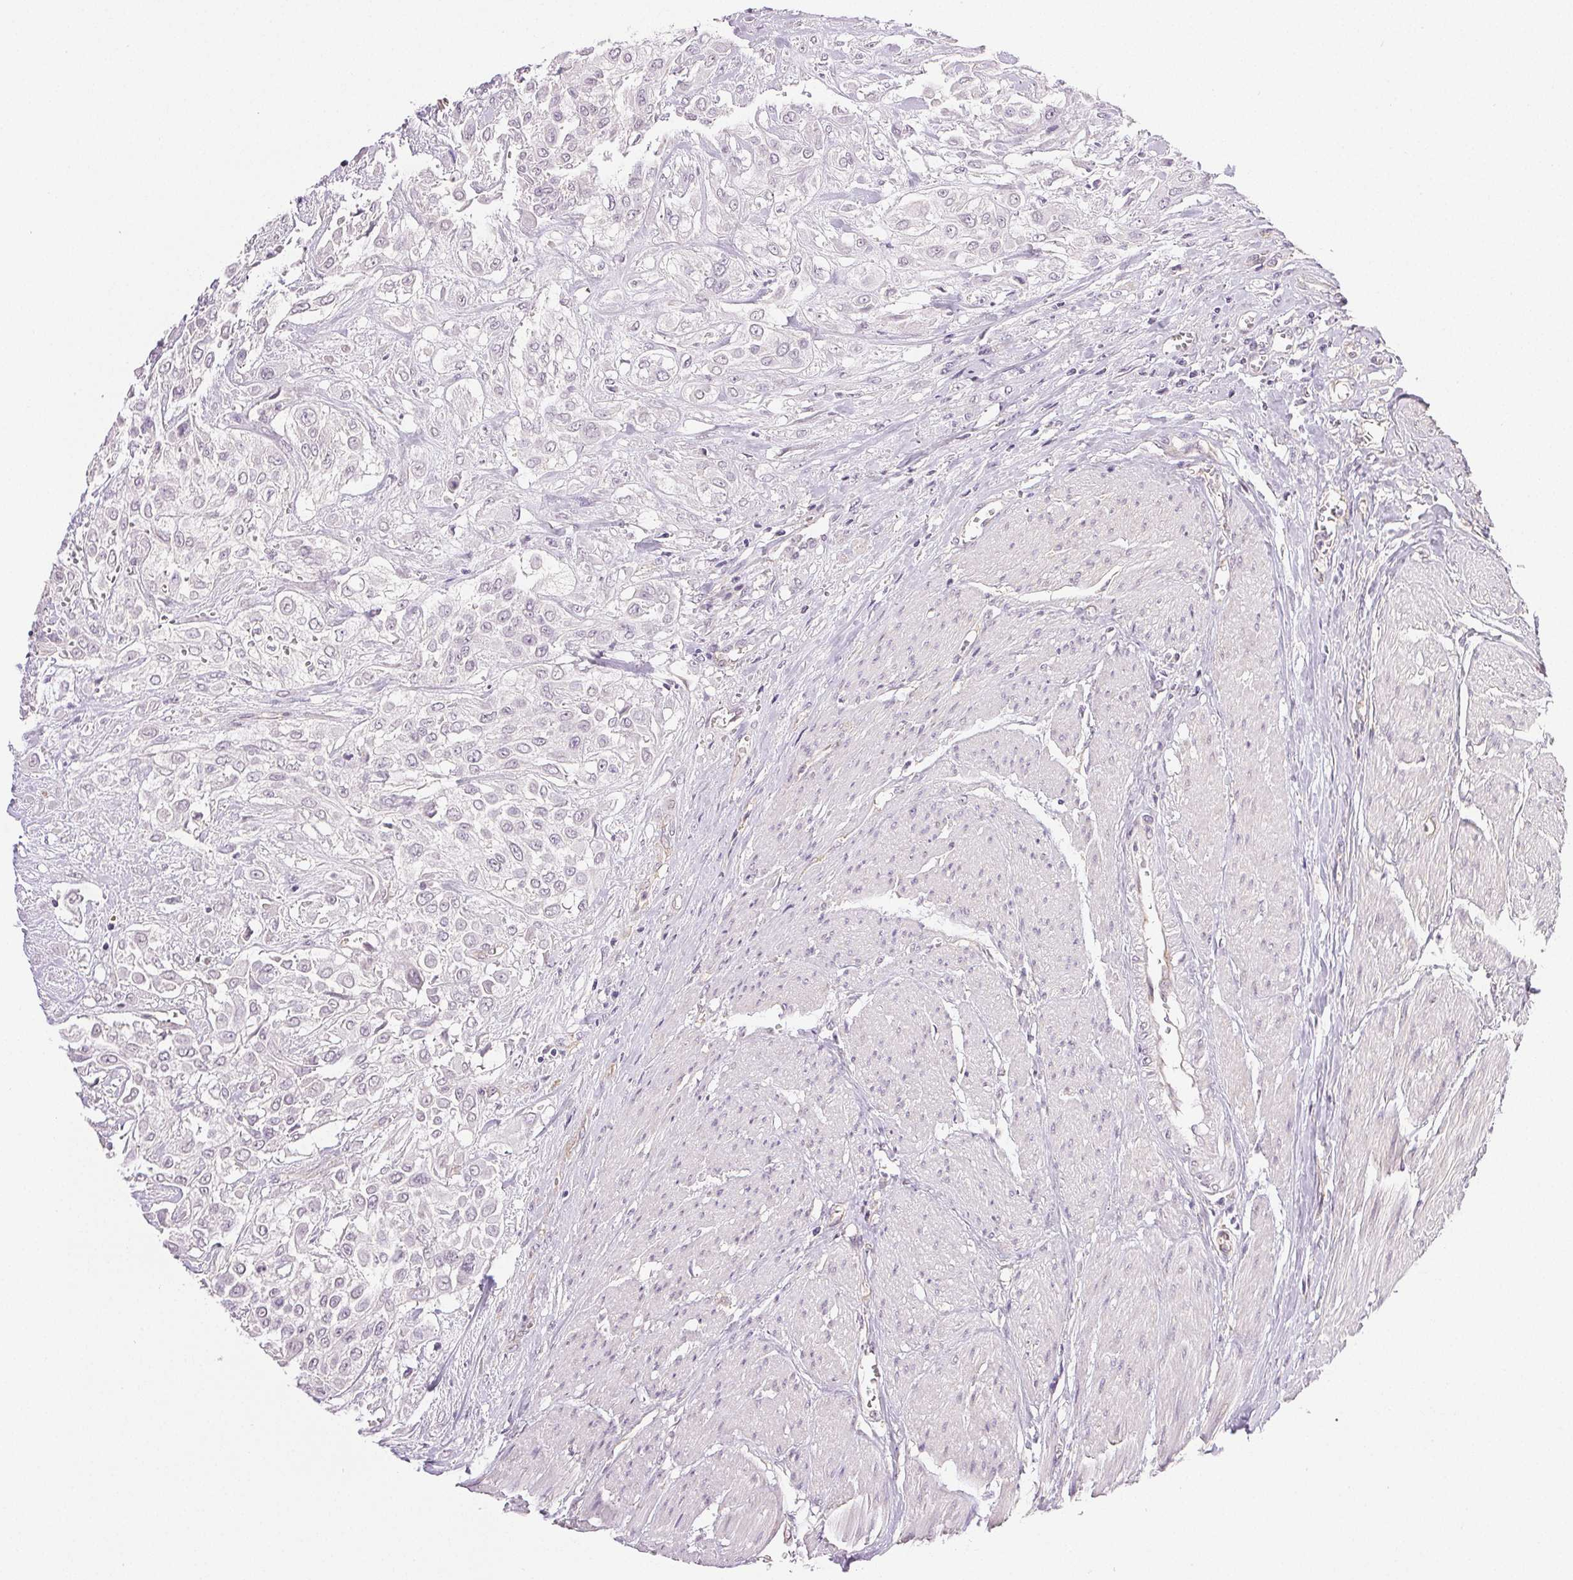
{"staining": {"intensity": "negative", "quantity": "none", "location": "none"}, "tissue": "urothelial cancer", "cell_type": "Tumor cells", "image_type": "cancer", "snomed": [{"axis": "morphology", "description": "Urothelial carcinoma, High grade"}, {"axis": "topography", "description": "Urinary bladder"}], "caption": "Tumor cells show no significant protein positivity in urothelial cancer.", "gene": "PLCB1", "patient": {"sex": "male", "age": 57}}